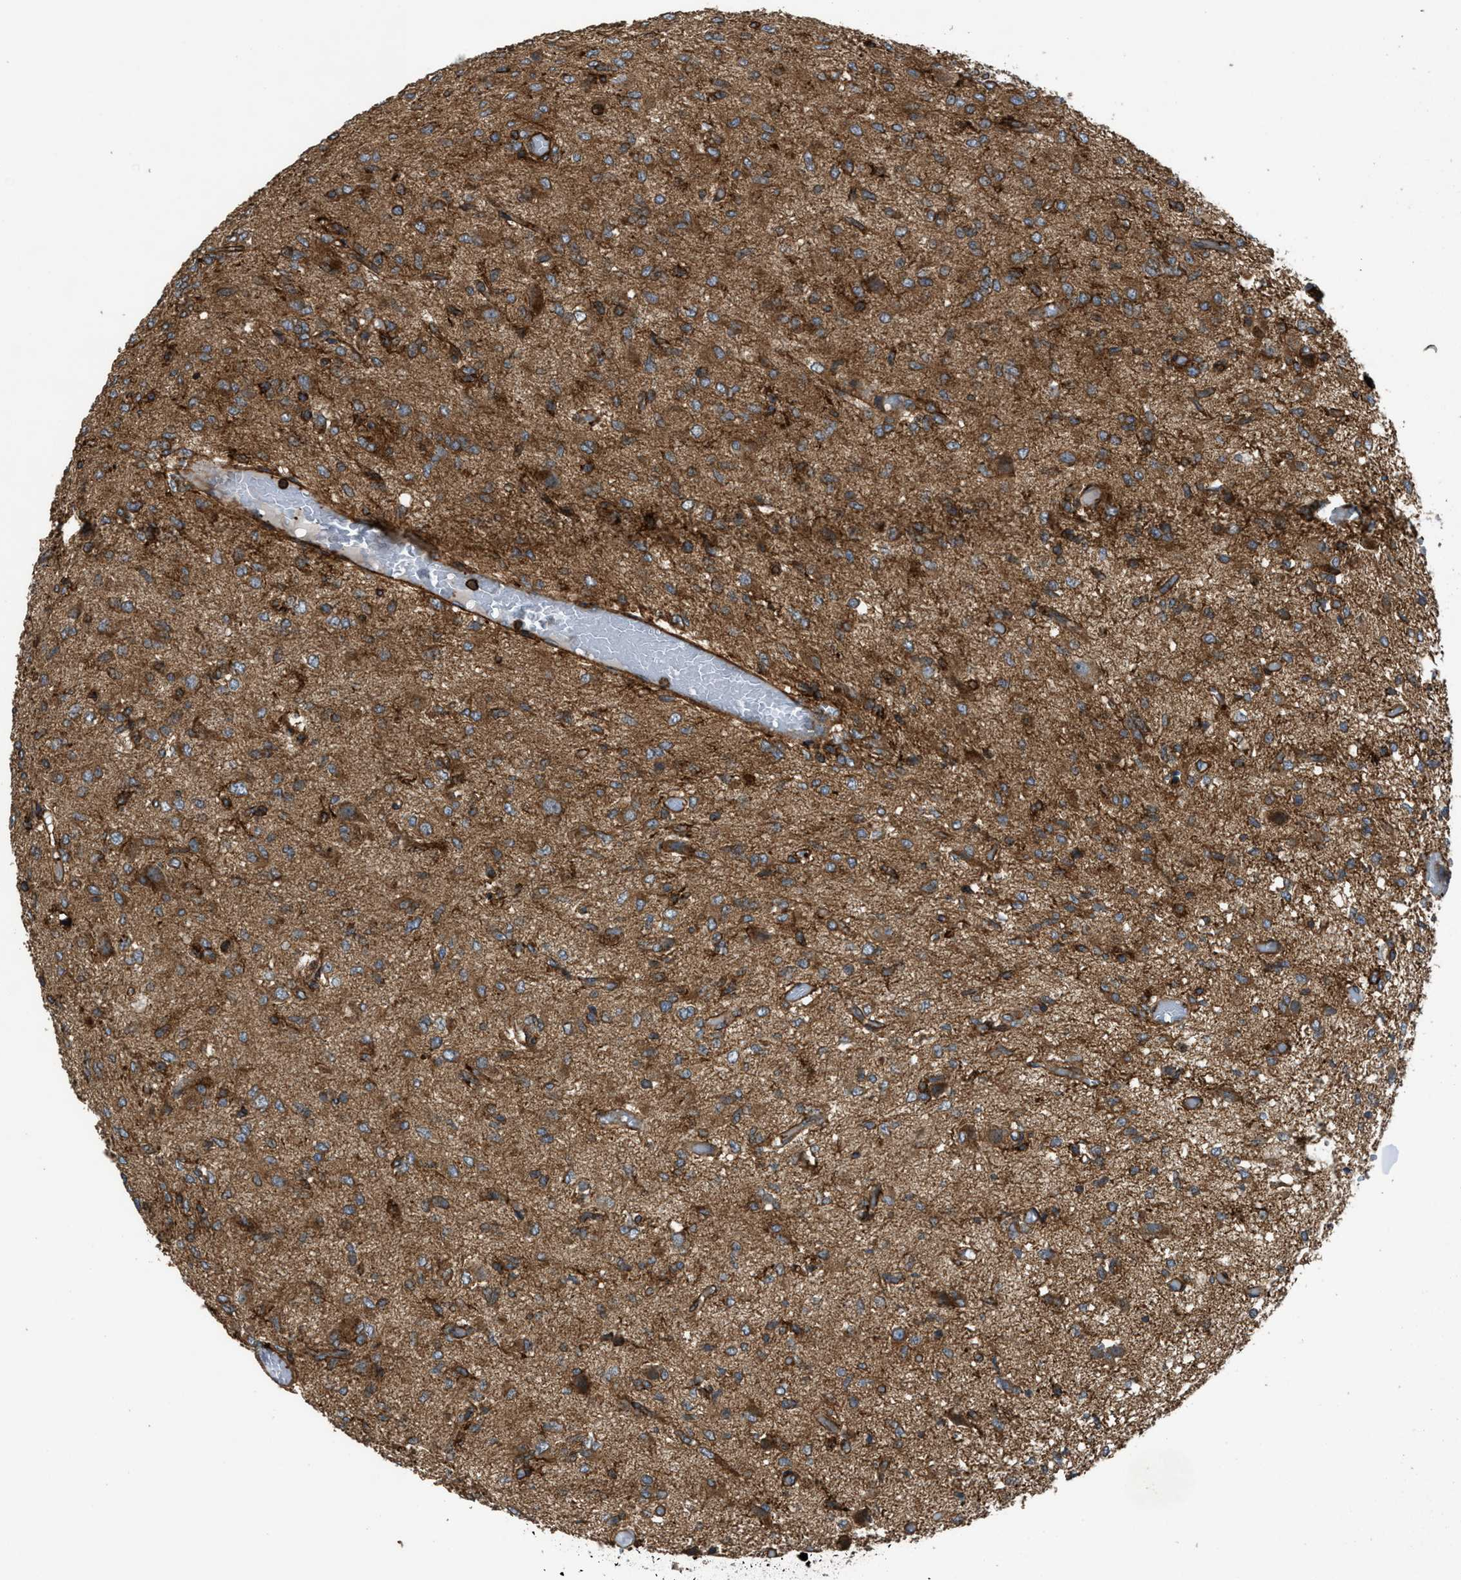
{"staining": {"intensity": "moderate", "quantity": ">75%", "location": "cytoplasmic/membranous"}, "tissue": "glioma", "cell_type": "Tumor cells", "image_type": "cancer", "snomed": [{"axis": "morphology", "description": "Glioma, malignant, High grade"}, {"axis": "topography", "description": "Brain"}], "caption": "Glioma stained with DAB immunohistochemistry (IHC) demonstrates medium levels of moderate cytoplasmic/membranous staining in about >75% of tumor cells. The protein is shown in brown color, while the nuclei are stained blue.", "gene": "EGLN1", "patient": {"sex": "female", "age": 59}}